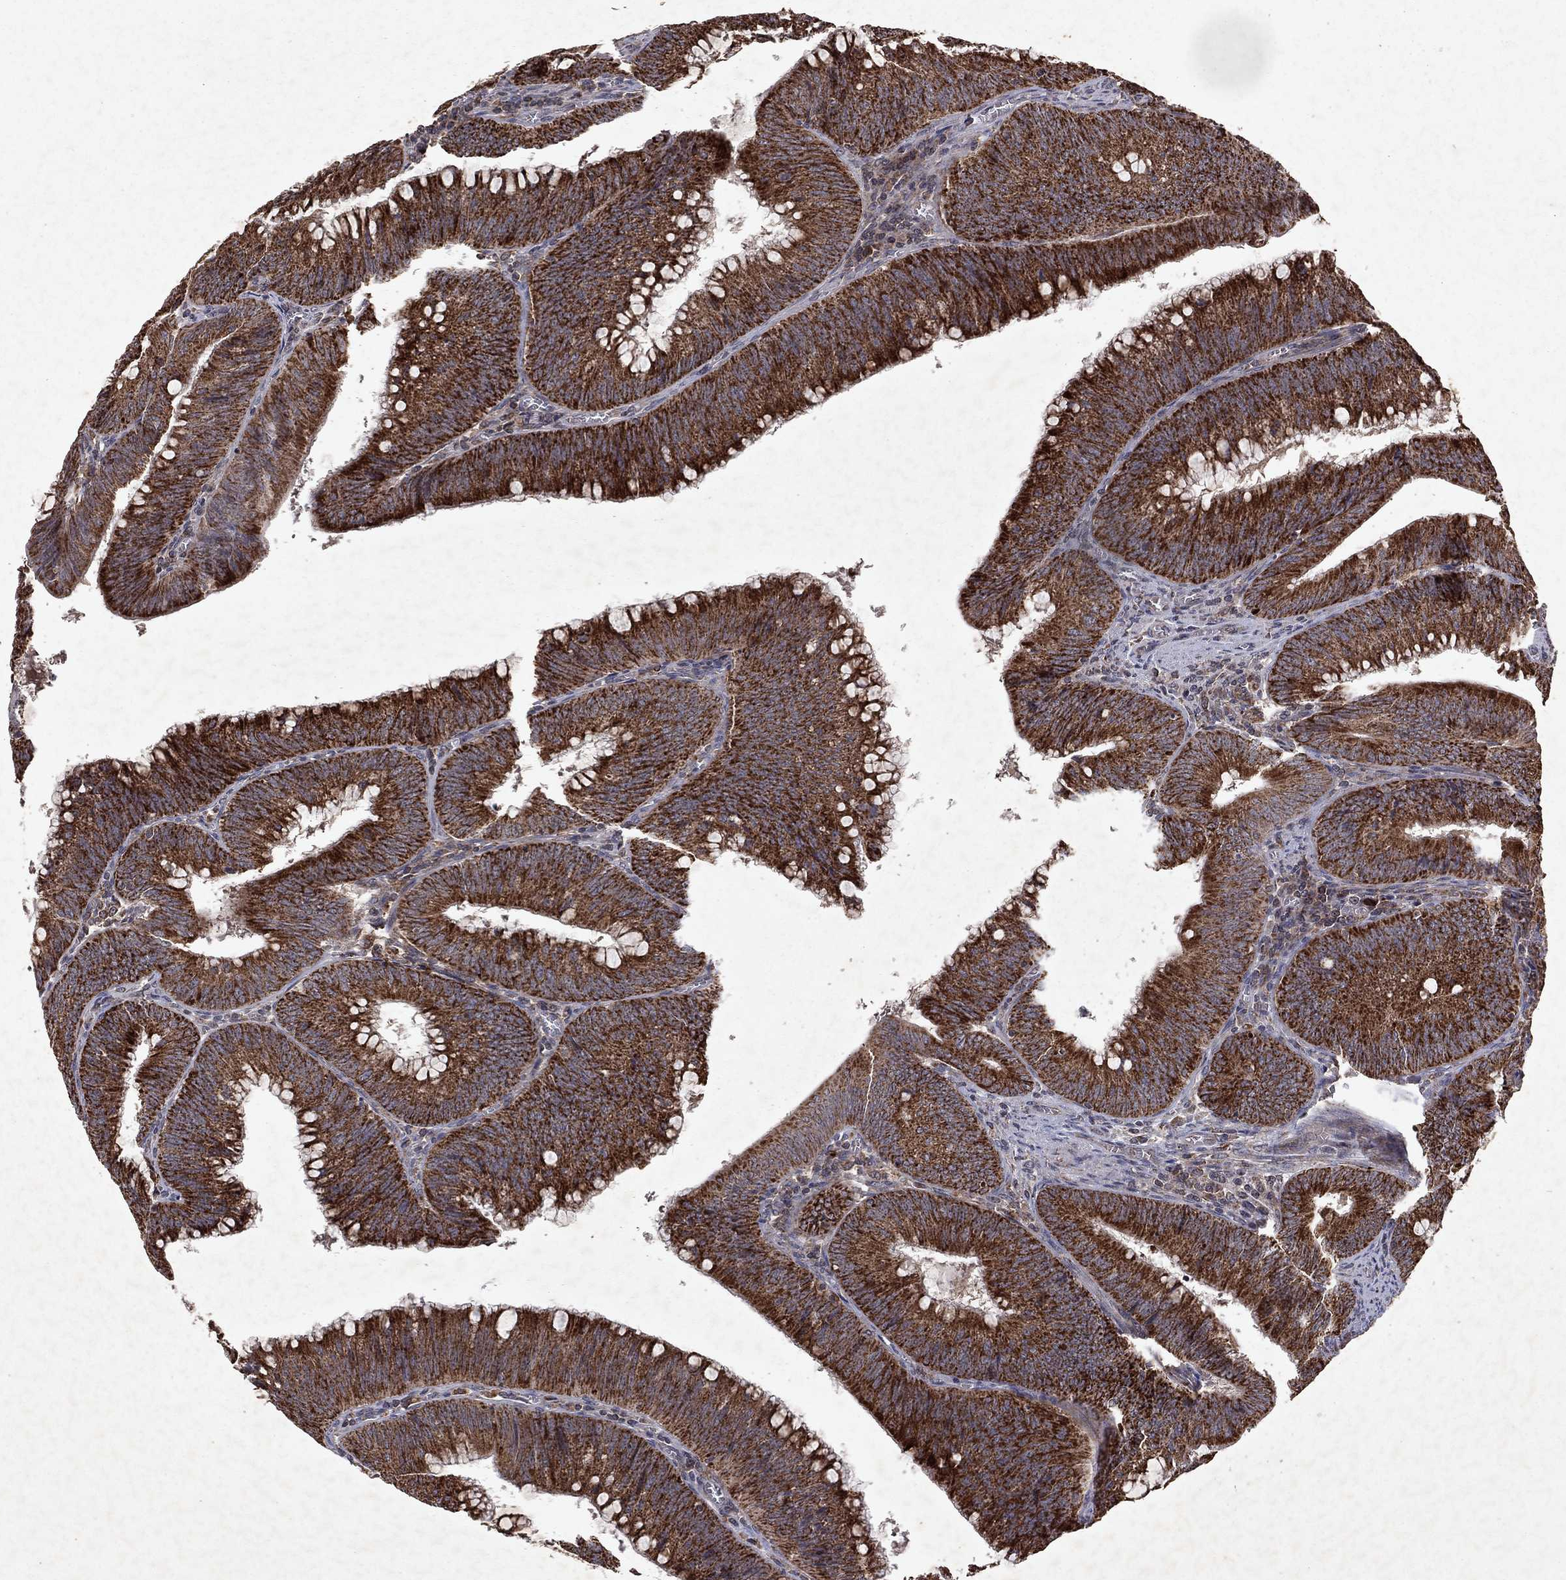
{"staining": {"intensity": "strong", "quantity": ">75%", "location": "cytoplasmic/membranous"}, "tissue": "colorectal cancer", "cell_type": "Tumor cells", "image_type": "cancer", "snomed": [{"axis": "morphology", "description": "Adenocarcinoma, NOS"}, {"axis": "topography", "description": "Rectum"}], "caption": "Strong cytoplasmic/membranous expression is present in approximately >75% of tumor cells in colorectal cancer.", "gene": "PYROXD2", "patient": {"sex": "female", "age": 72}}